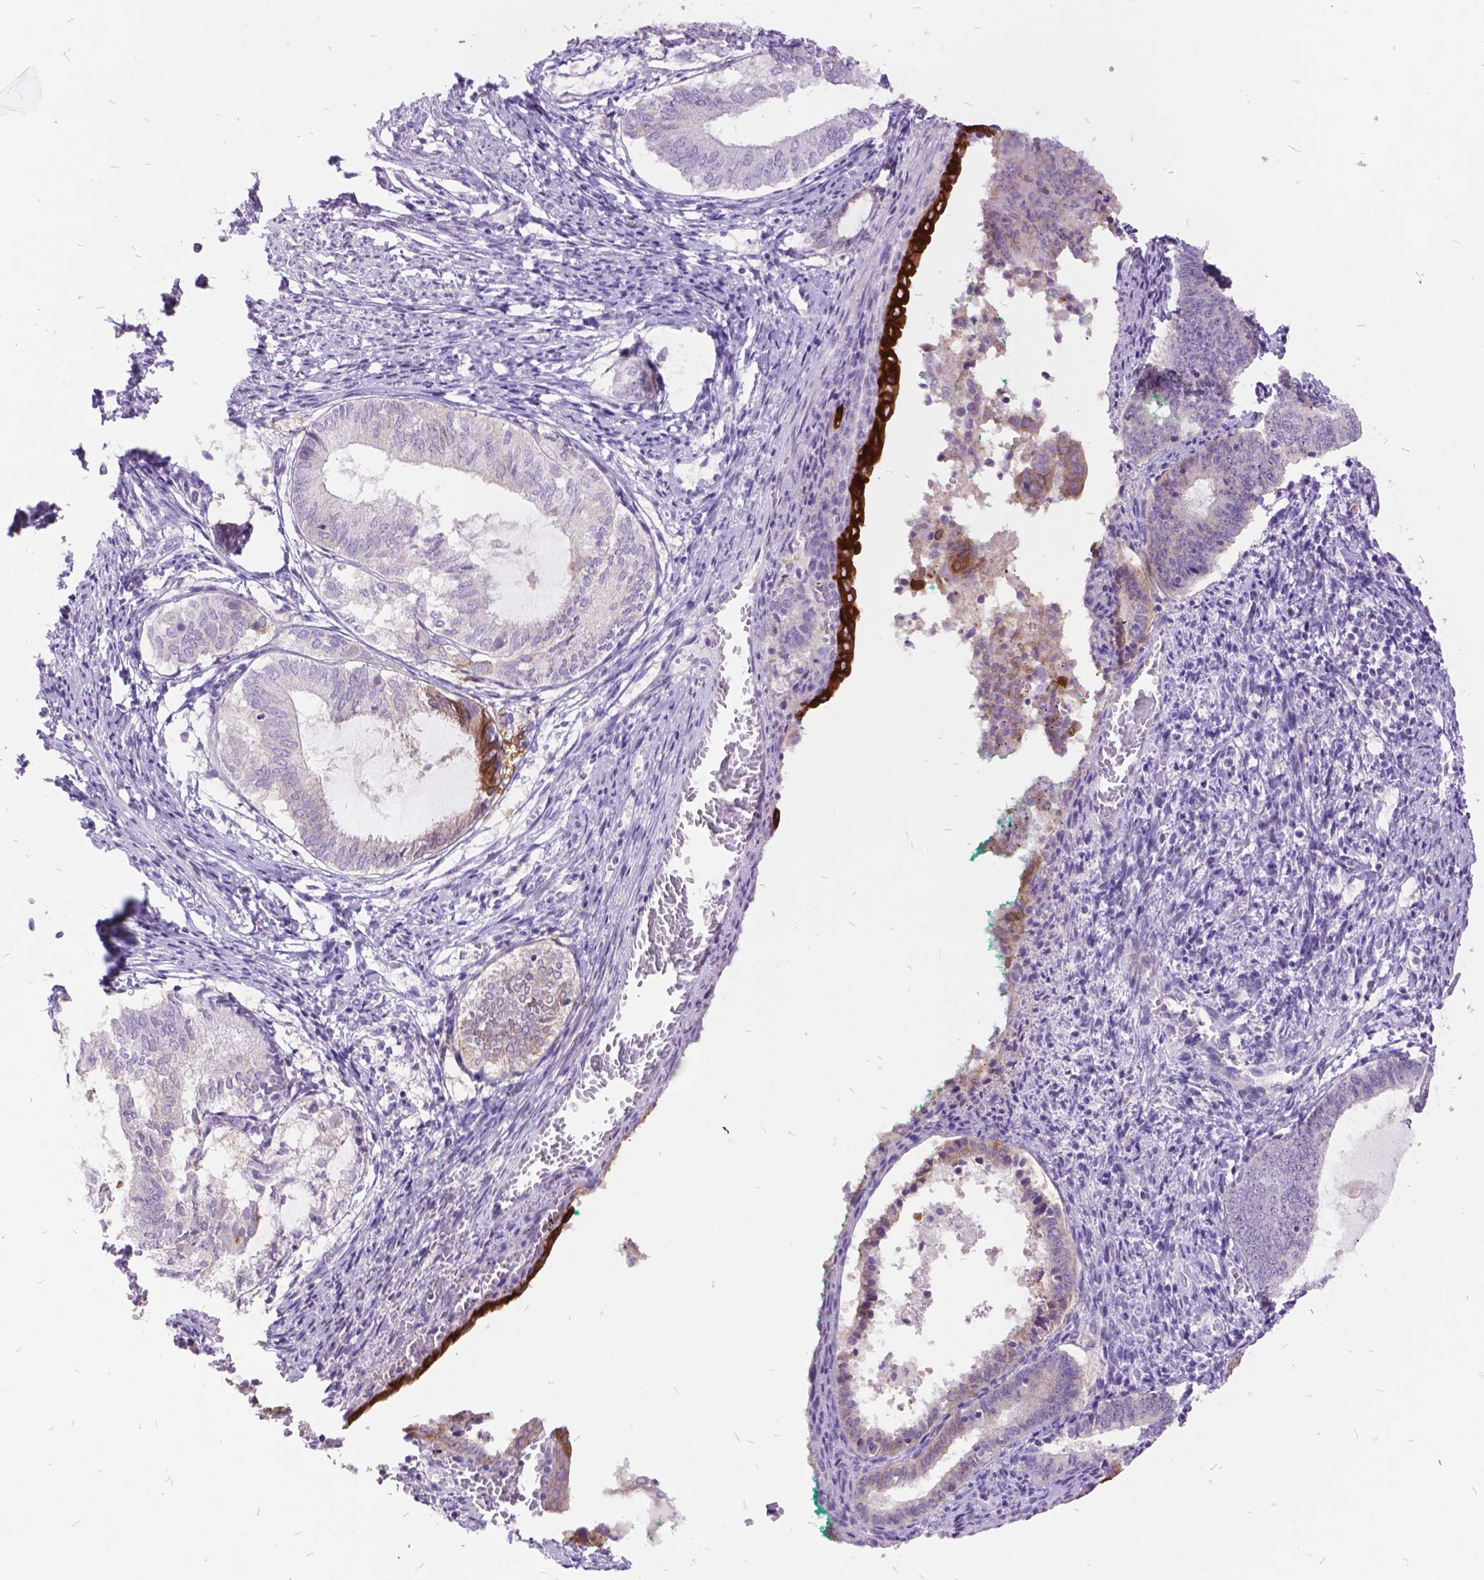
{"staining": {"intensity": "negative", "quantity": "none", "location": "none"}, "tissue": "endometrium", "cell_type": "Cells in endometrial stroma", "image_type": "normal", "snomed": [{"axis": "morphology", "description": "Normal tissue, NOS"}, {"axis": "topography", "description": "Endometrium"}], "caption": "This photomicrograph is of unremarkable endometrium stained with immunohistochemistry to label a protein in brown with the nuclei are counter-stained blue. There is no expression in cells in endometrial stroma. Brightfield microscopy of immunohistochemistry (IHC) stained with DAB (brown) and hematoxylin (blue), captured at high magnification.", "gene": "ITGB6", "patient": {"sex": "female", "age": 50}}